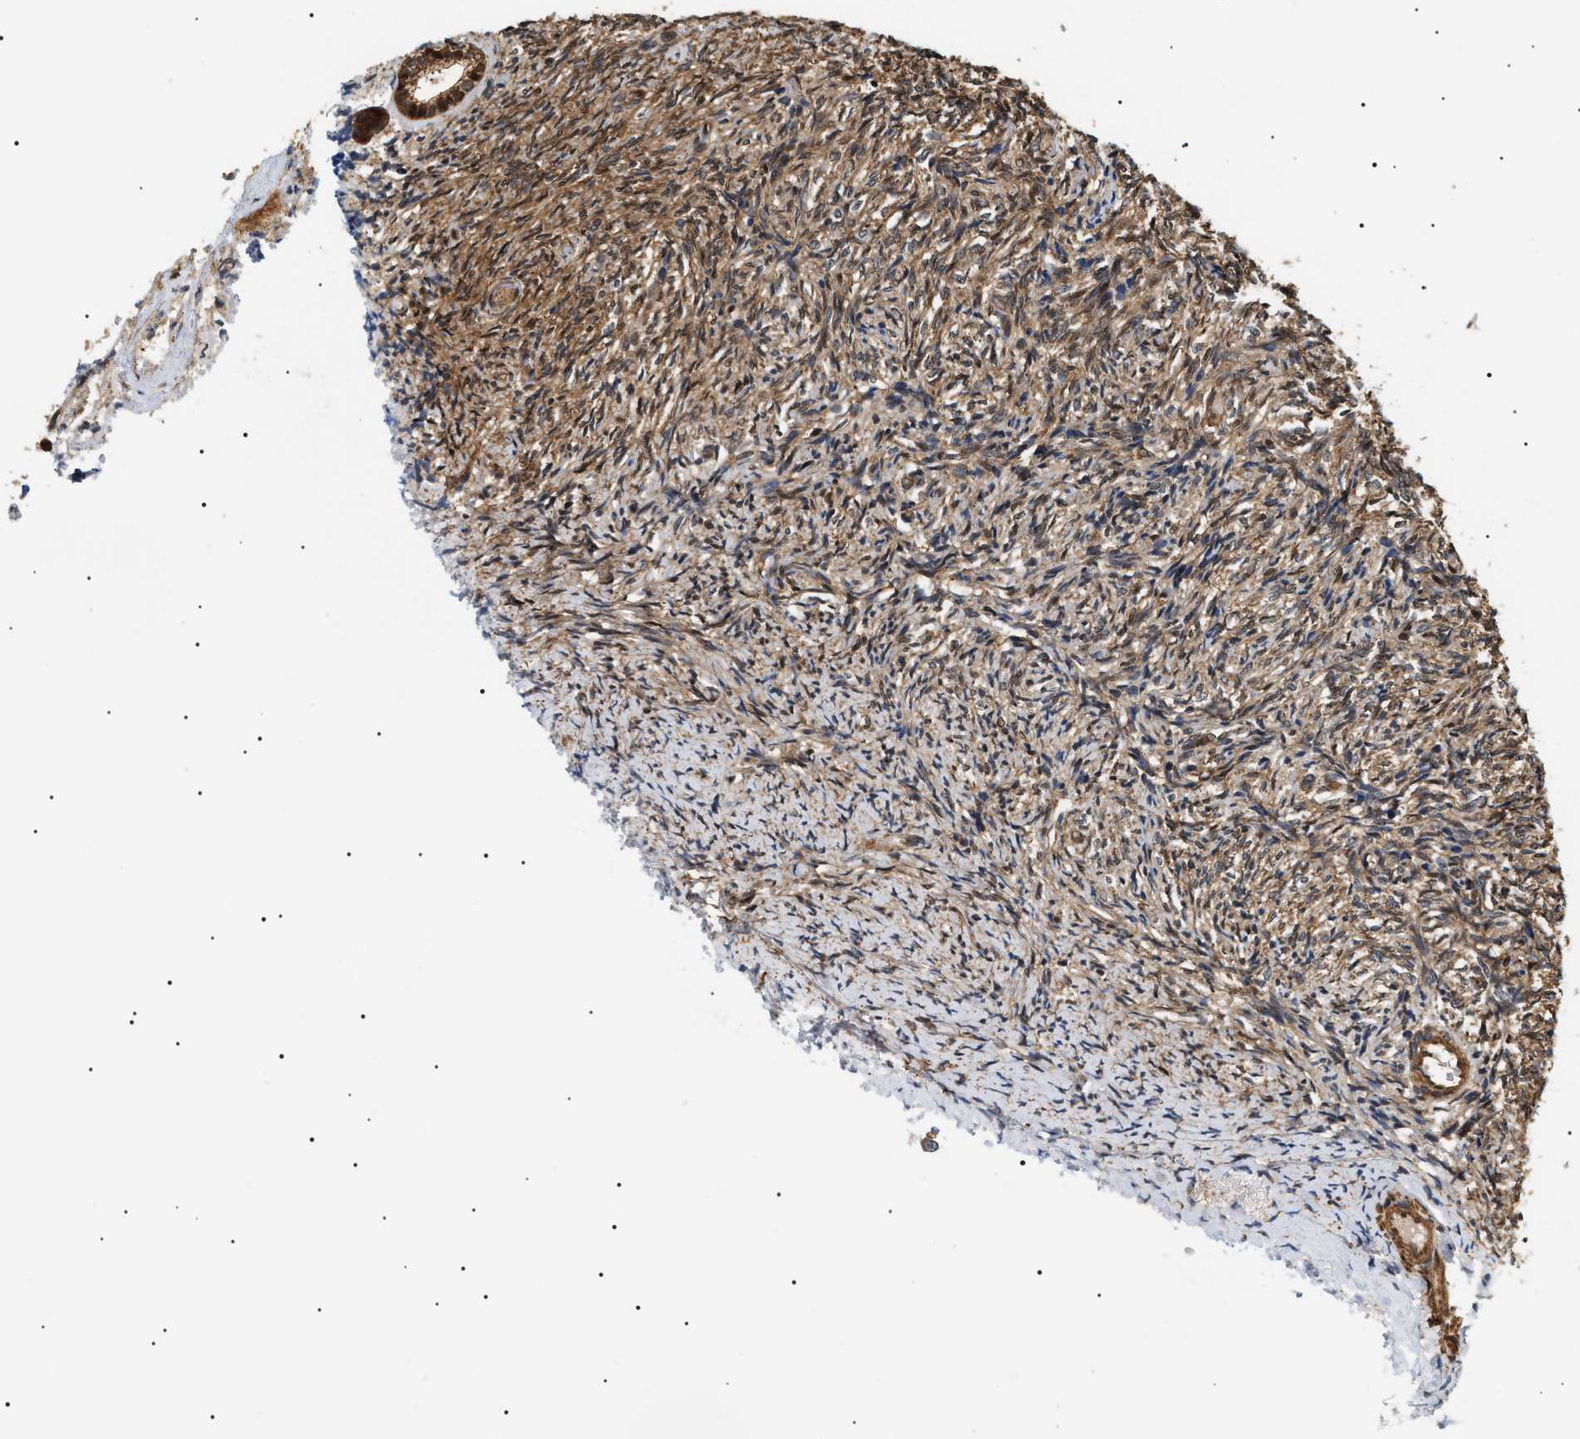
{"staining": {"intensity": "moderate", "quantity": ">75%", "location": "cytoplasmic/membranous"}, "tissue": "ovary", "cell_type": "Follicle cells", "image_type": "normal", "snomed": [{"axis": "morphology", "description": "Normal tissue, NOS"}, {"axis": "topography", "description": "Ovary"}], "caption": "Brown immunohistochemical staining in benign ovary demonstrates moderate cytoplasmic/membranous positivity in about >75% of follicle cells.", "gene": "SH3GLB2", "patient": {"sex": "female", "age": 41}}